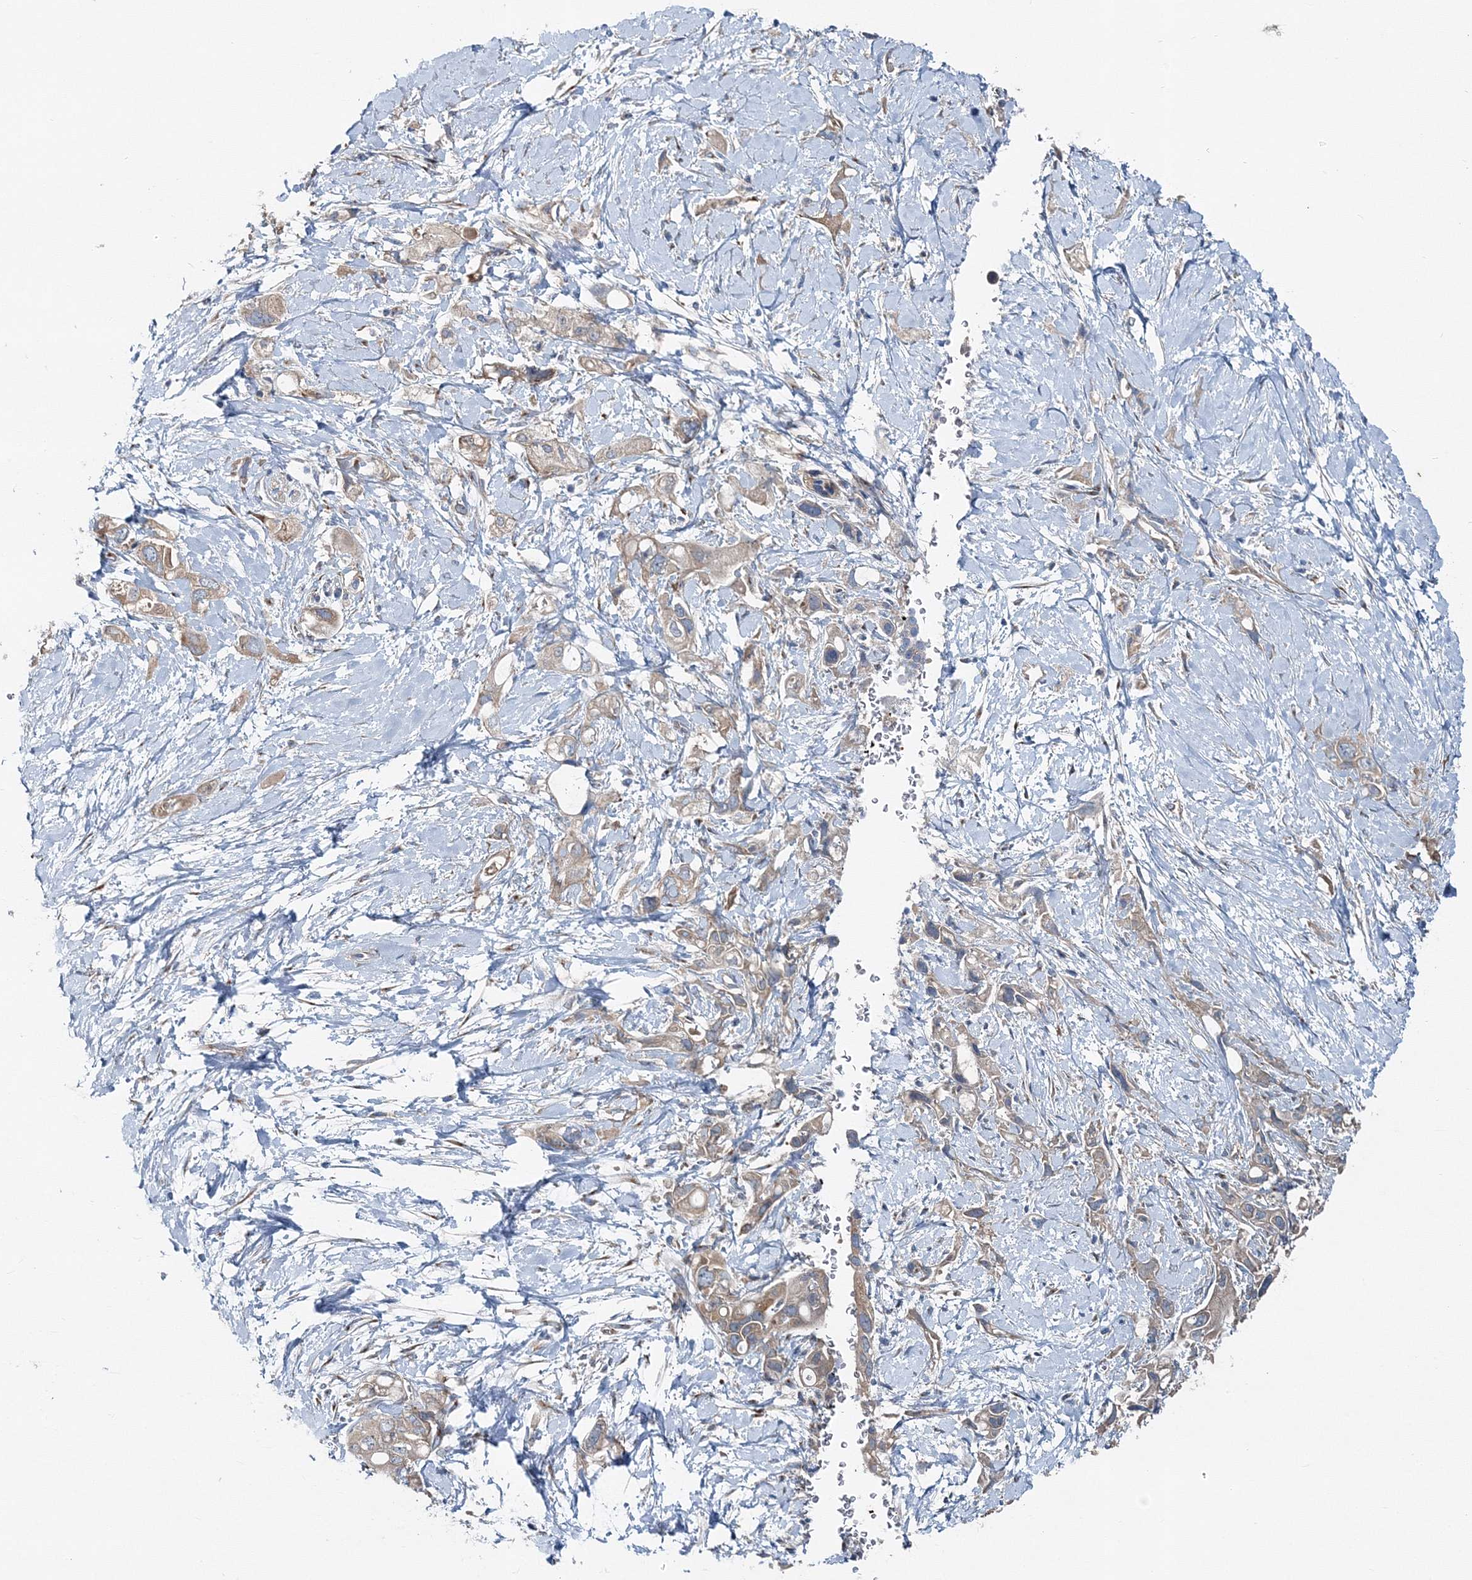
{"staining": {"intensity": "weak", "quantity": ">75%", "location": "cytoplasmic/membranous"}, "tissue": "pancreatic cancer", "cell_type": "Tumor cells", "image_type": "cancer", "snomed": [{"axis": "morphology", "description": "Adenocarcinoma, NOS"}, {"axis": "topography", "description": "Pancreas"}], "caption": "Immunohistochemical staining of pancreatic cancer (adenocarcinoma) exhibits low levels of weak cytoplasmic/membranous staining in approximately >75% of tumor cells.", "gene": "MPHOSPH9", "patient": {"sex": "female", "age": 56}}